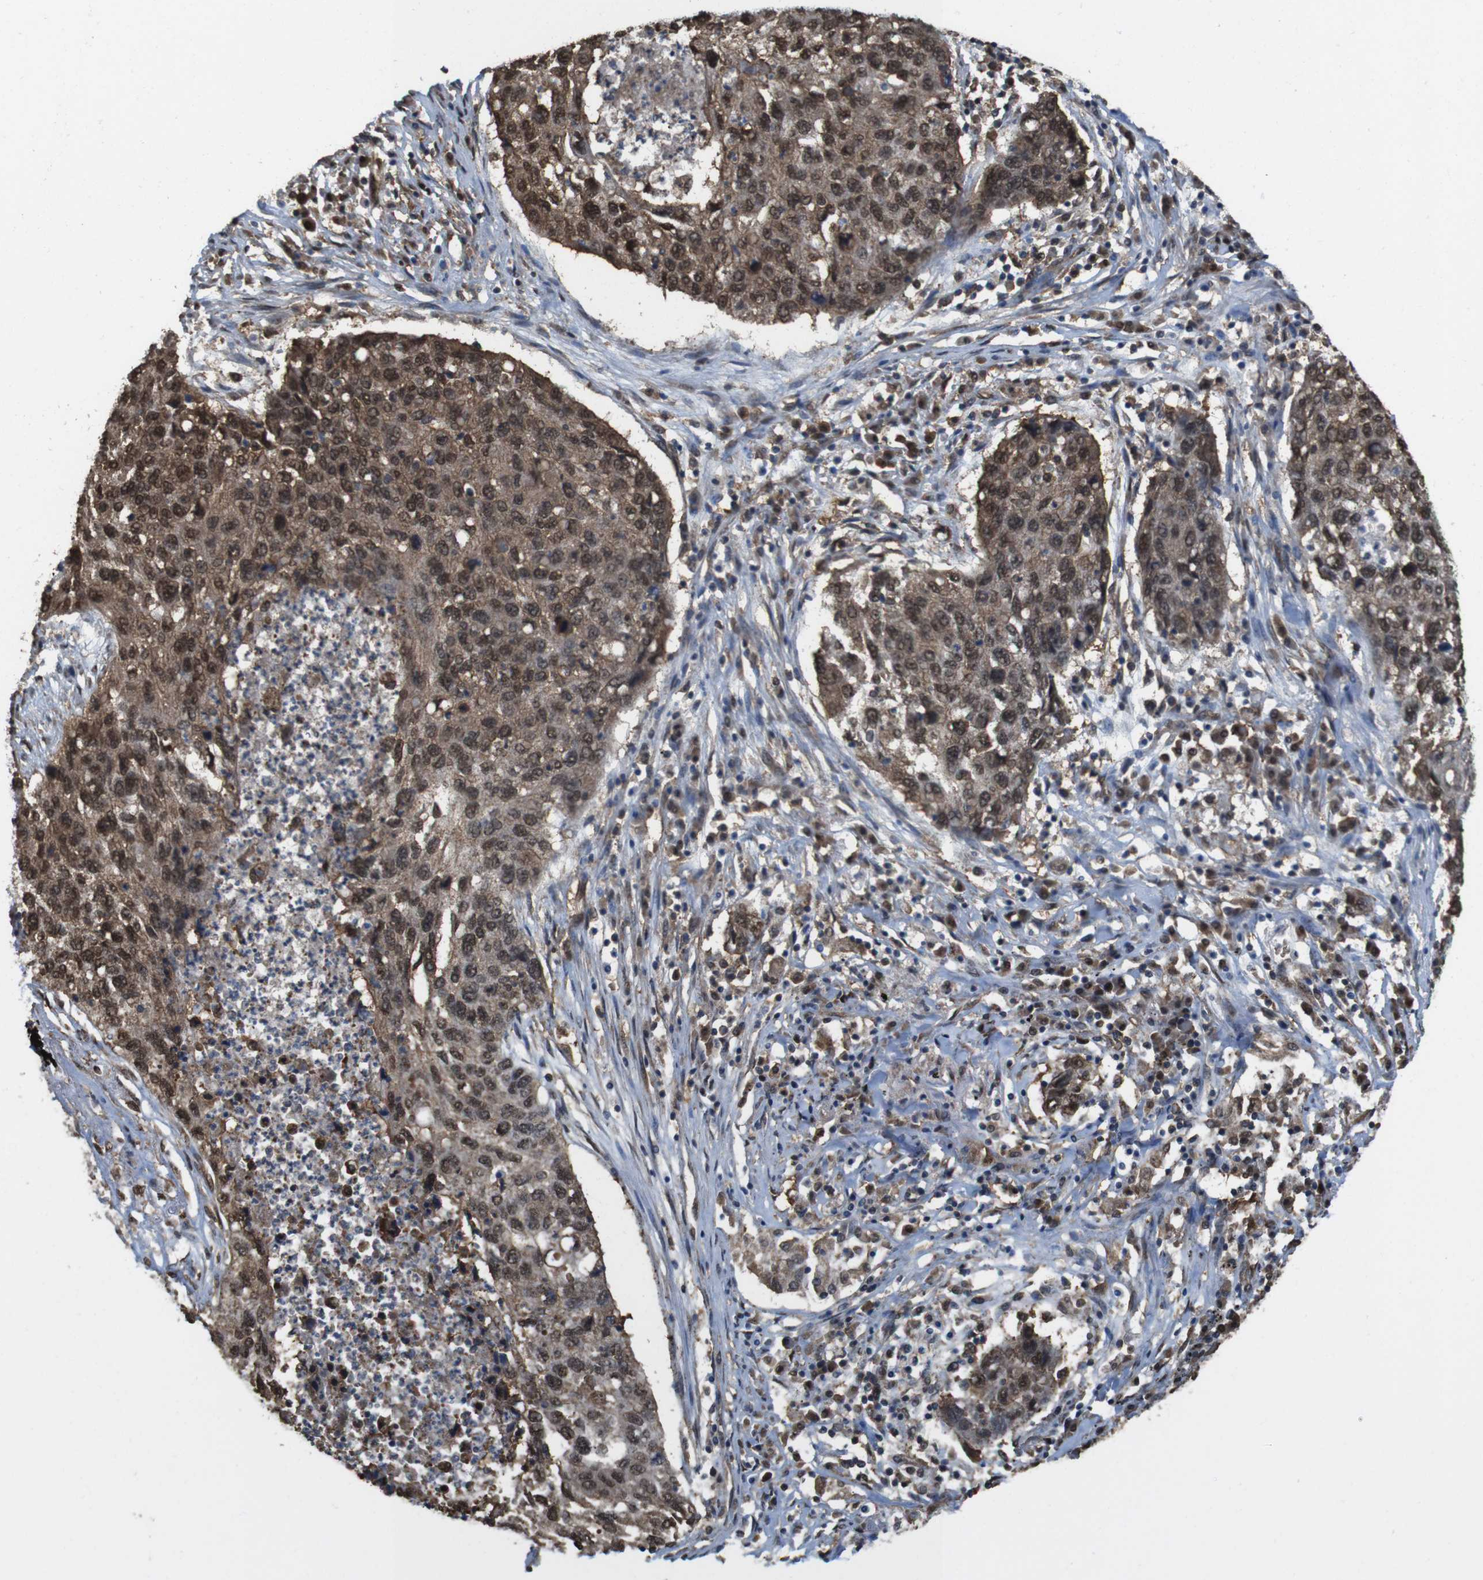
{"staining": {"intensity": "moderate", "quantity": ">75%", "location": "cytoplasmic/membranous,nuclear"}, "tissue": "lung cancer", "cell_type": "Tumor cells", "image_type": "cancer", "snomed": [{"axis": "morphology", "description": "Squamous cell carcinoma, NOS"}, {"axis": "topography", "description": "Lung"}], "caption": "IHC image of neoplastic tissue: human squamous cell carcinoma (lung) stained using IHC displays medium levels of moderate protein expression localized specifically in the cytoplasmic/membranous and nuclear of tumor cells, appearing as a cytoplasmic/membranous and nuclear brown color.", "gene": "YWHAG", "patient": {"sex": "female", "age": 63}}